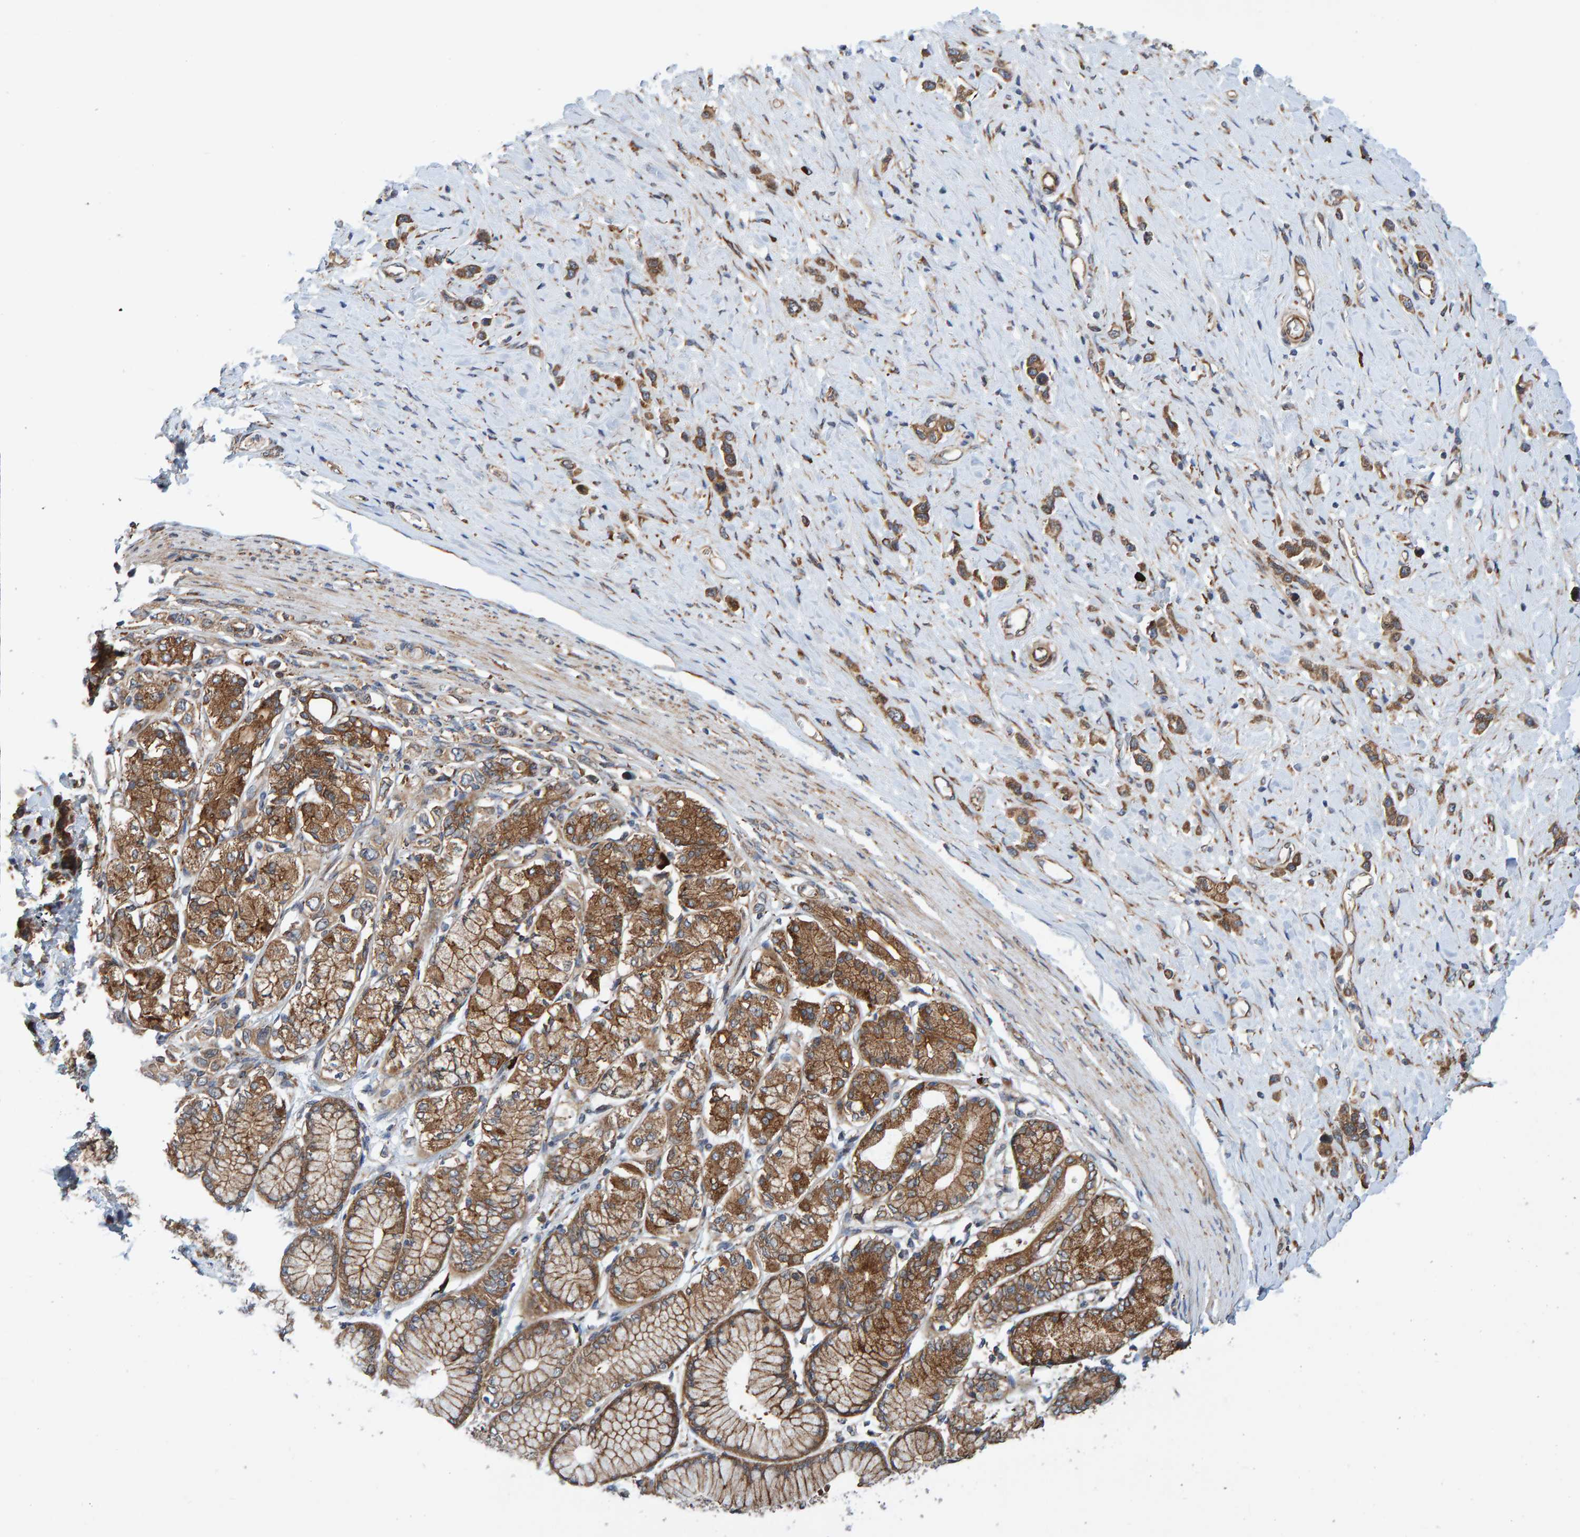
{"staining": {"intensity": "moderate", "quantity": ">75%", "location": "cytoplasmic/membranous"}, "tissue": "stomach cancer", "cell_type": "Tumor cells", "image_type": "cancer", "snomed": [{"axis": "morphology", "description": "Adenocarcinoma, NOS"}, {"axis": "topography", "description": "Stomach"}], "caption": "Human stomach adenocarcinoma stained with a brown dye exhibits moderate cytoplasmic/membranous positive staining in about >75% of tumor cells.", "gene": "KIAA0753", "patient": {"sex": "female", "age": 65}}